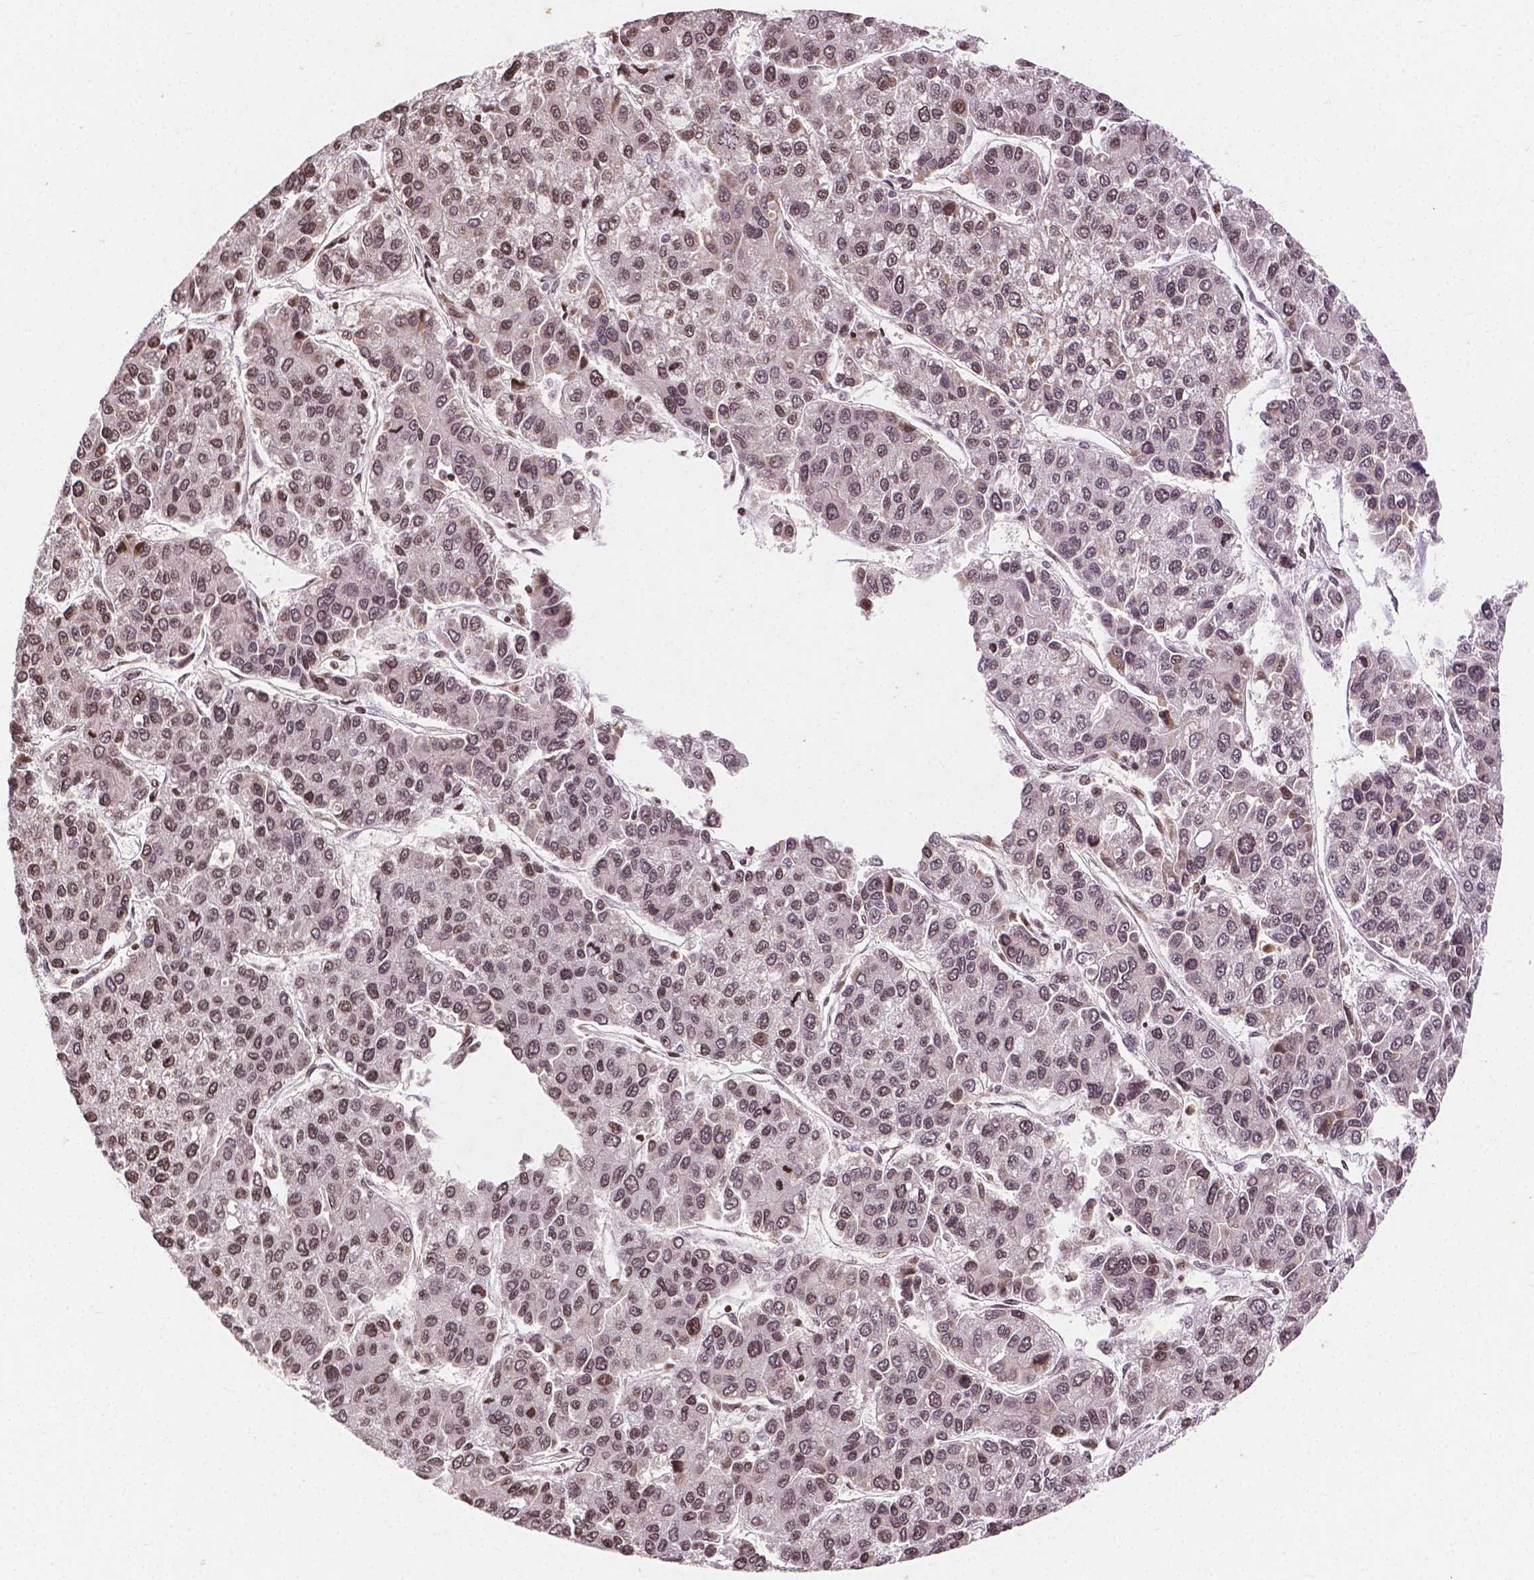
{"staining": {"intensity": "moderate", "quantity": ">75%", "location": "nuclear"}, "tissue": "liver cancer", "cell_type": "Tumor cells", "image_type": "cancer", "snomed": [{"axis": "morphology", "description": "Carcinoma, Hepatocellular, NOS"}, {"axis": "topography", "description": "Liver"}], "caption": "Human liver cancer (hepatocellular carcinoma) stained for a protein (brown) exhibits moderate nuclear positive expression in about >75% of tumor cells.", "gene": "PTPN18", "patient": {"sex": "female", "age": 66}}